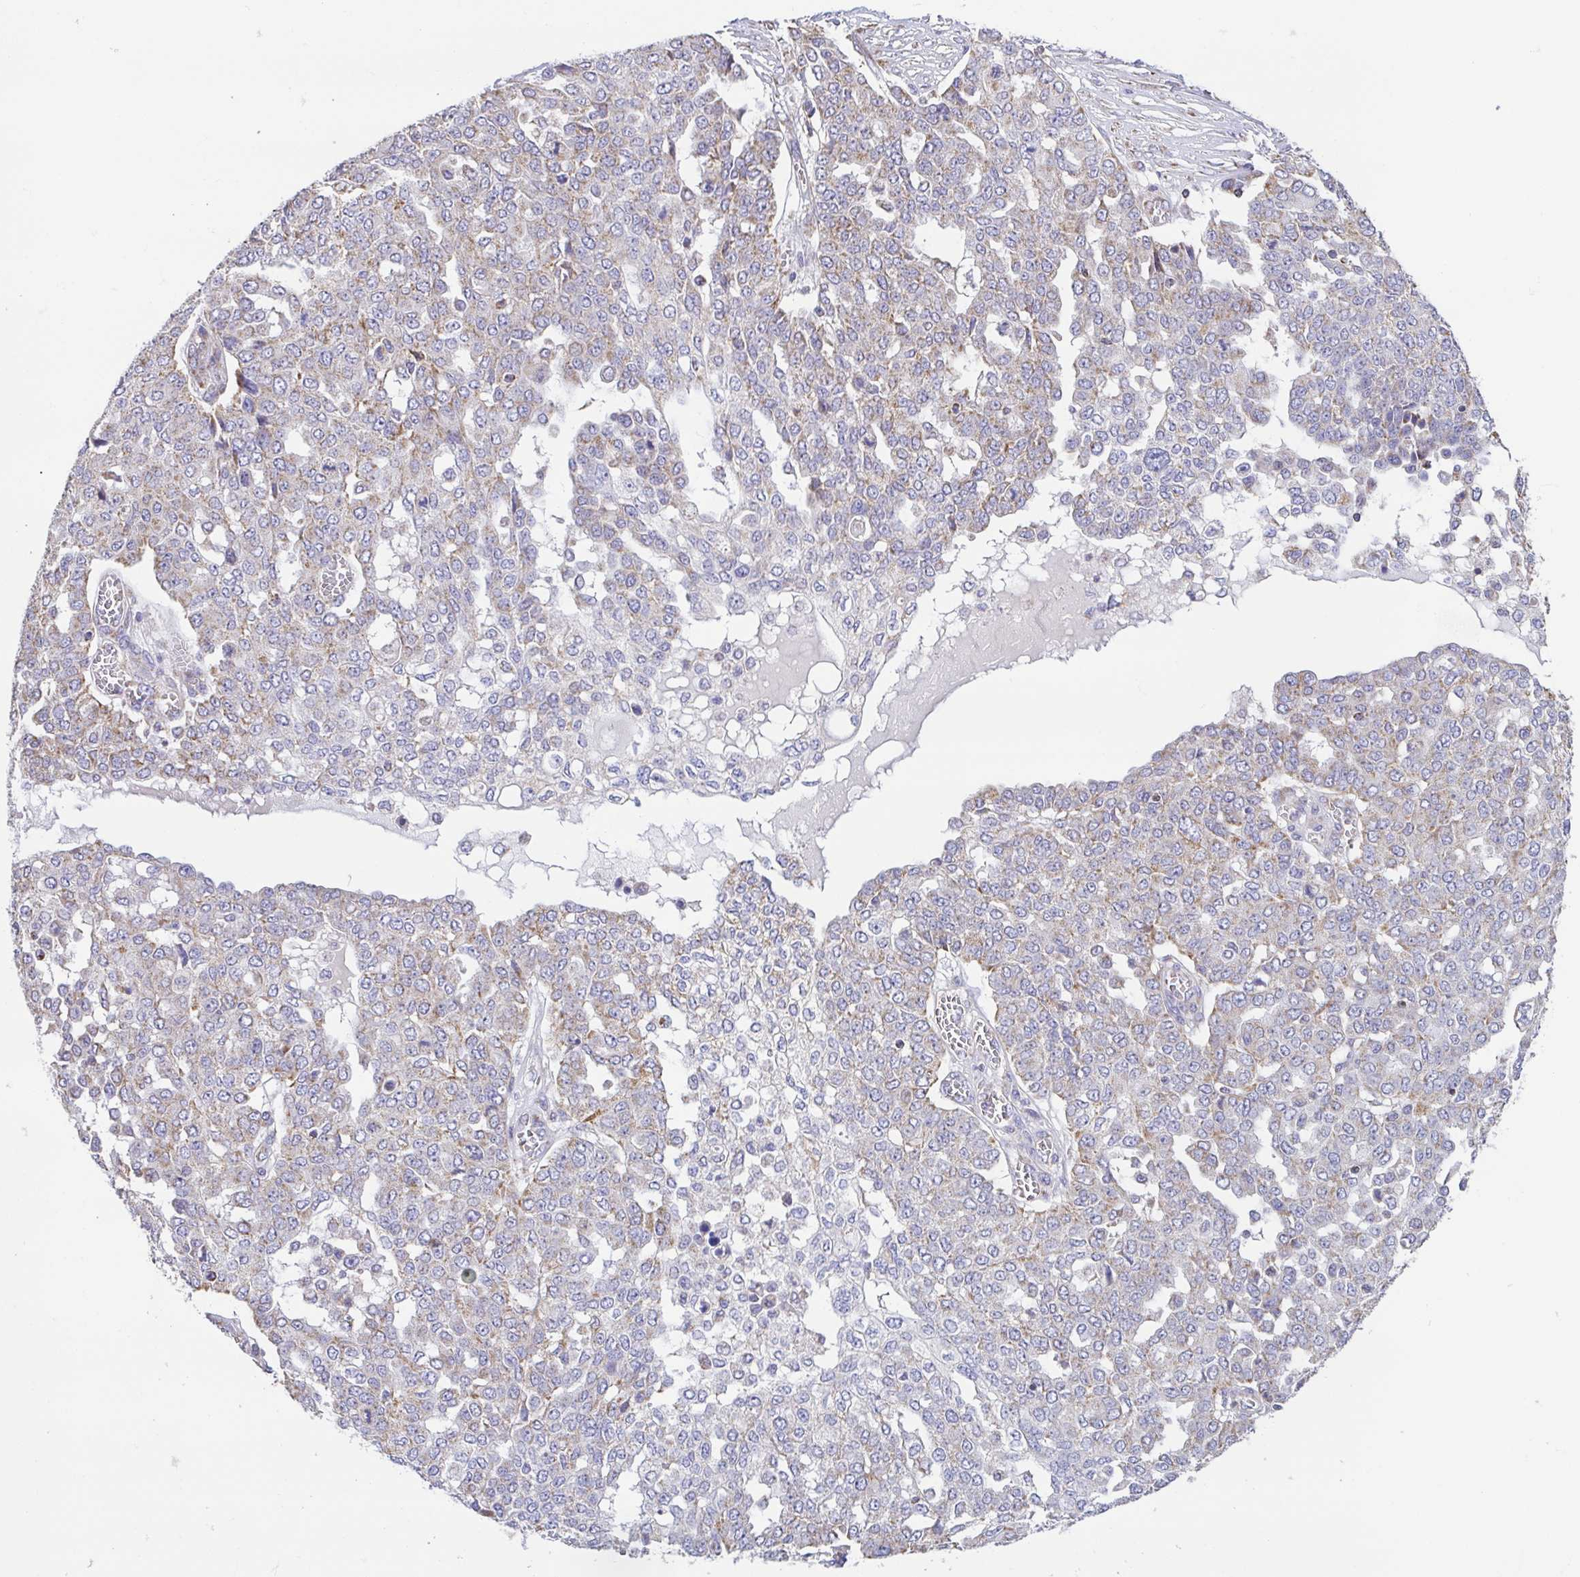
{"staining": {"intensity": "weak", "quantity": "25%-75%", "location": "cytoplasmic/membranous"}, "tissue": "ovarian cancer", "cell_type": "Tumor cells", "image_type": "cancer", "snomed": [{"axis": "morphology", "description": "Cystadenocarcinoma, serous, NOS"}, {"axis": "topography", "description": "Soft tissue"}, {"axis": "topography", "description": "Ovary"}], "caption": "A brown stain shows weak cytoplasmic/membranous staining of a protein in human ovarian serous cystadenocarcinoma tumor cells.", "gene": "GINM1", "patient": {"sex": "female", "age": 57}}